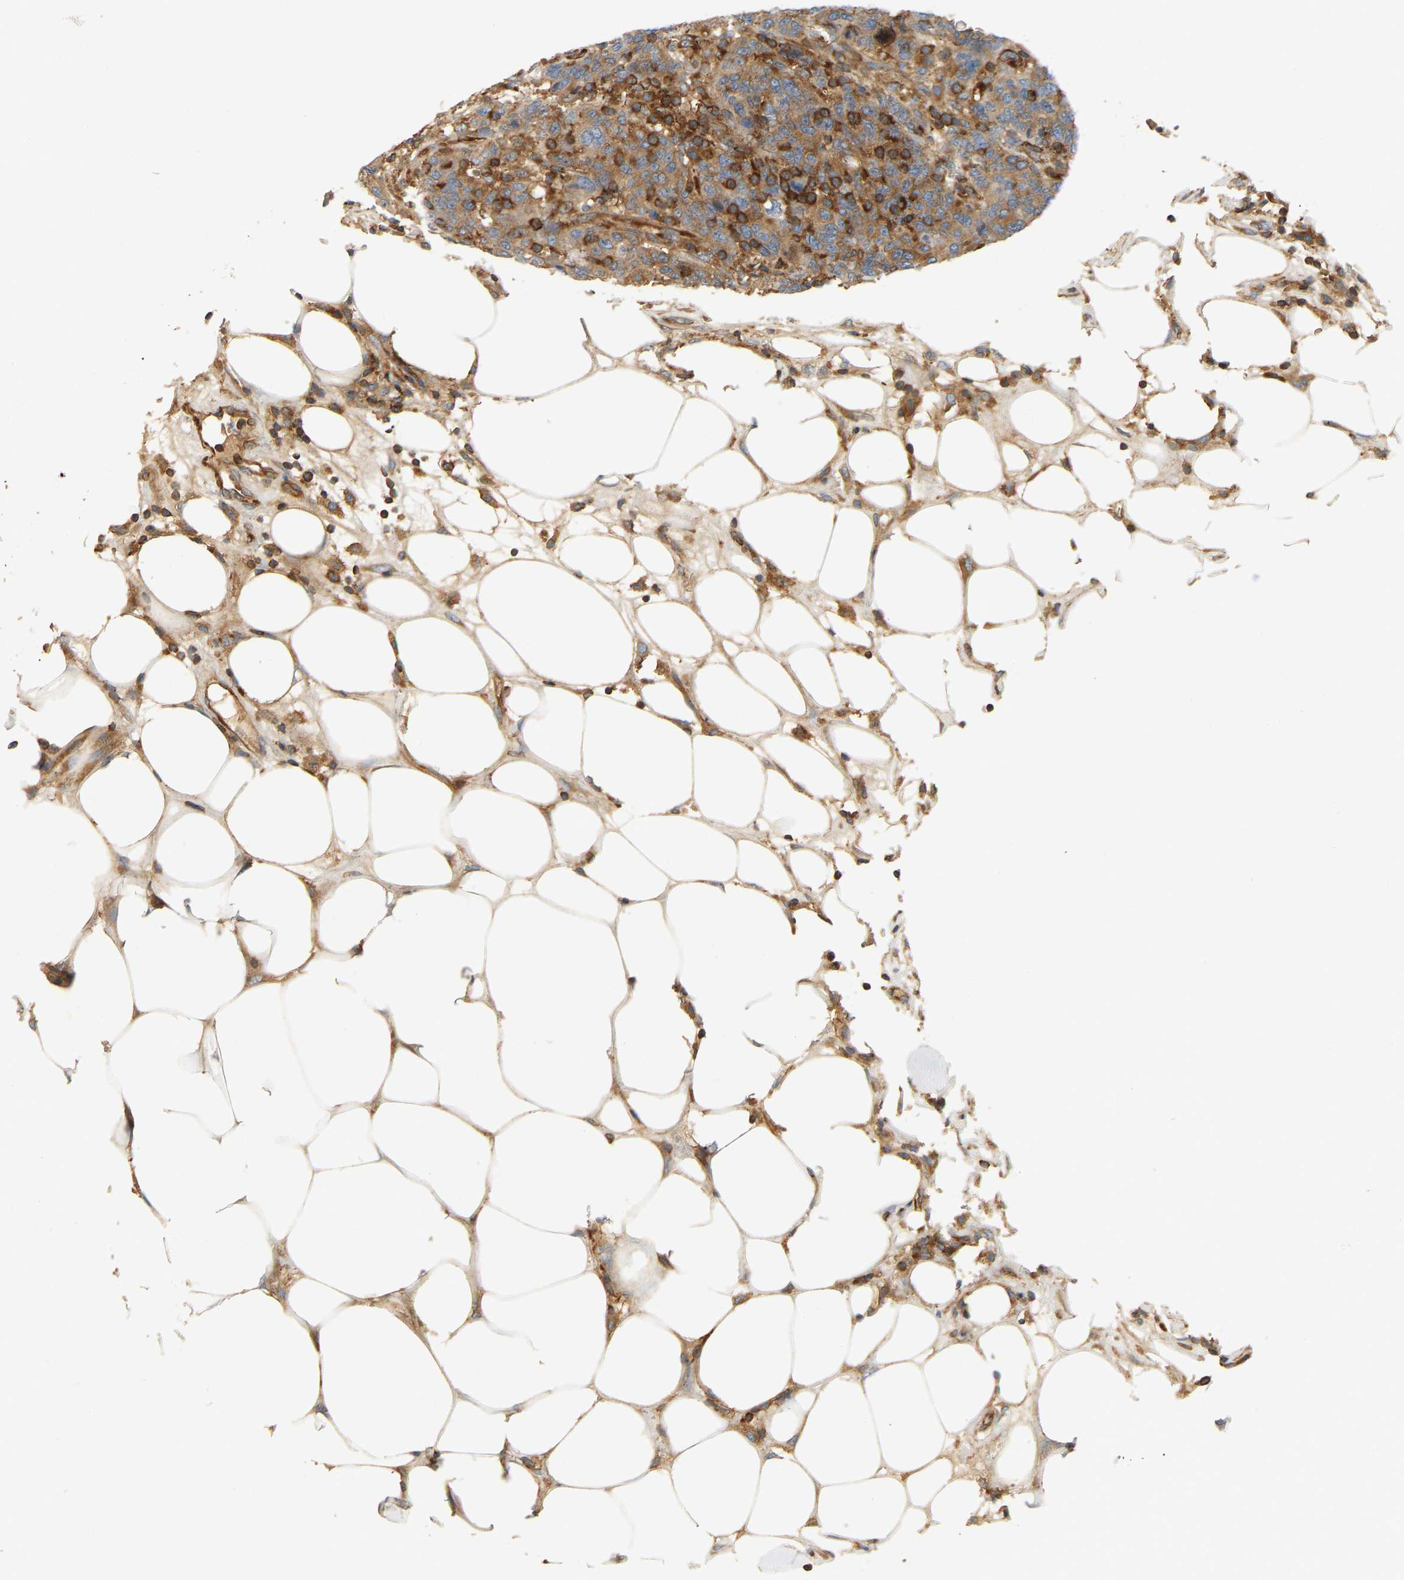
{"staining": {"intensity": "moderate", "quantity": ">75%", "location": "cytoplasmic/membranous"}, "tissue": "breast cancer", "cell_type": "Tumor cells", "image_type": "cancer", "snomed": [{"axis": "morphology", "description": "Duct carcinoma"}, {"axis": "topography", "description": "Breast"}], "caption": "Tumor cells exhibit medium levels of moderate cytoplasmic/membranous positivity in approximately >75% of cells in human breast cancer.", "gene": "AKAP13", "patient": {"sex": "female", "age": 37}}